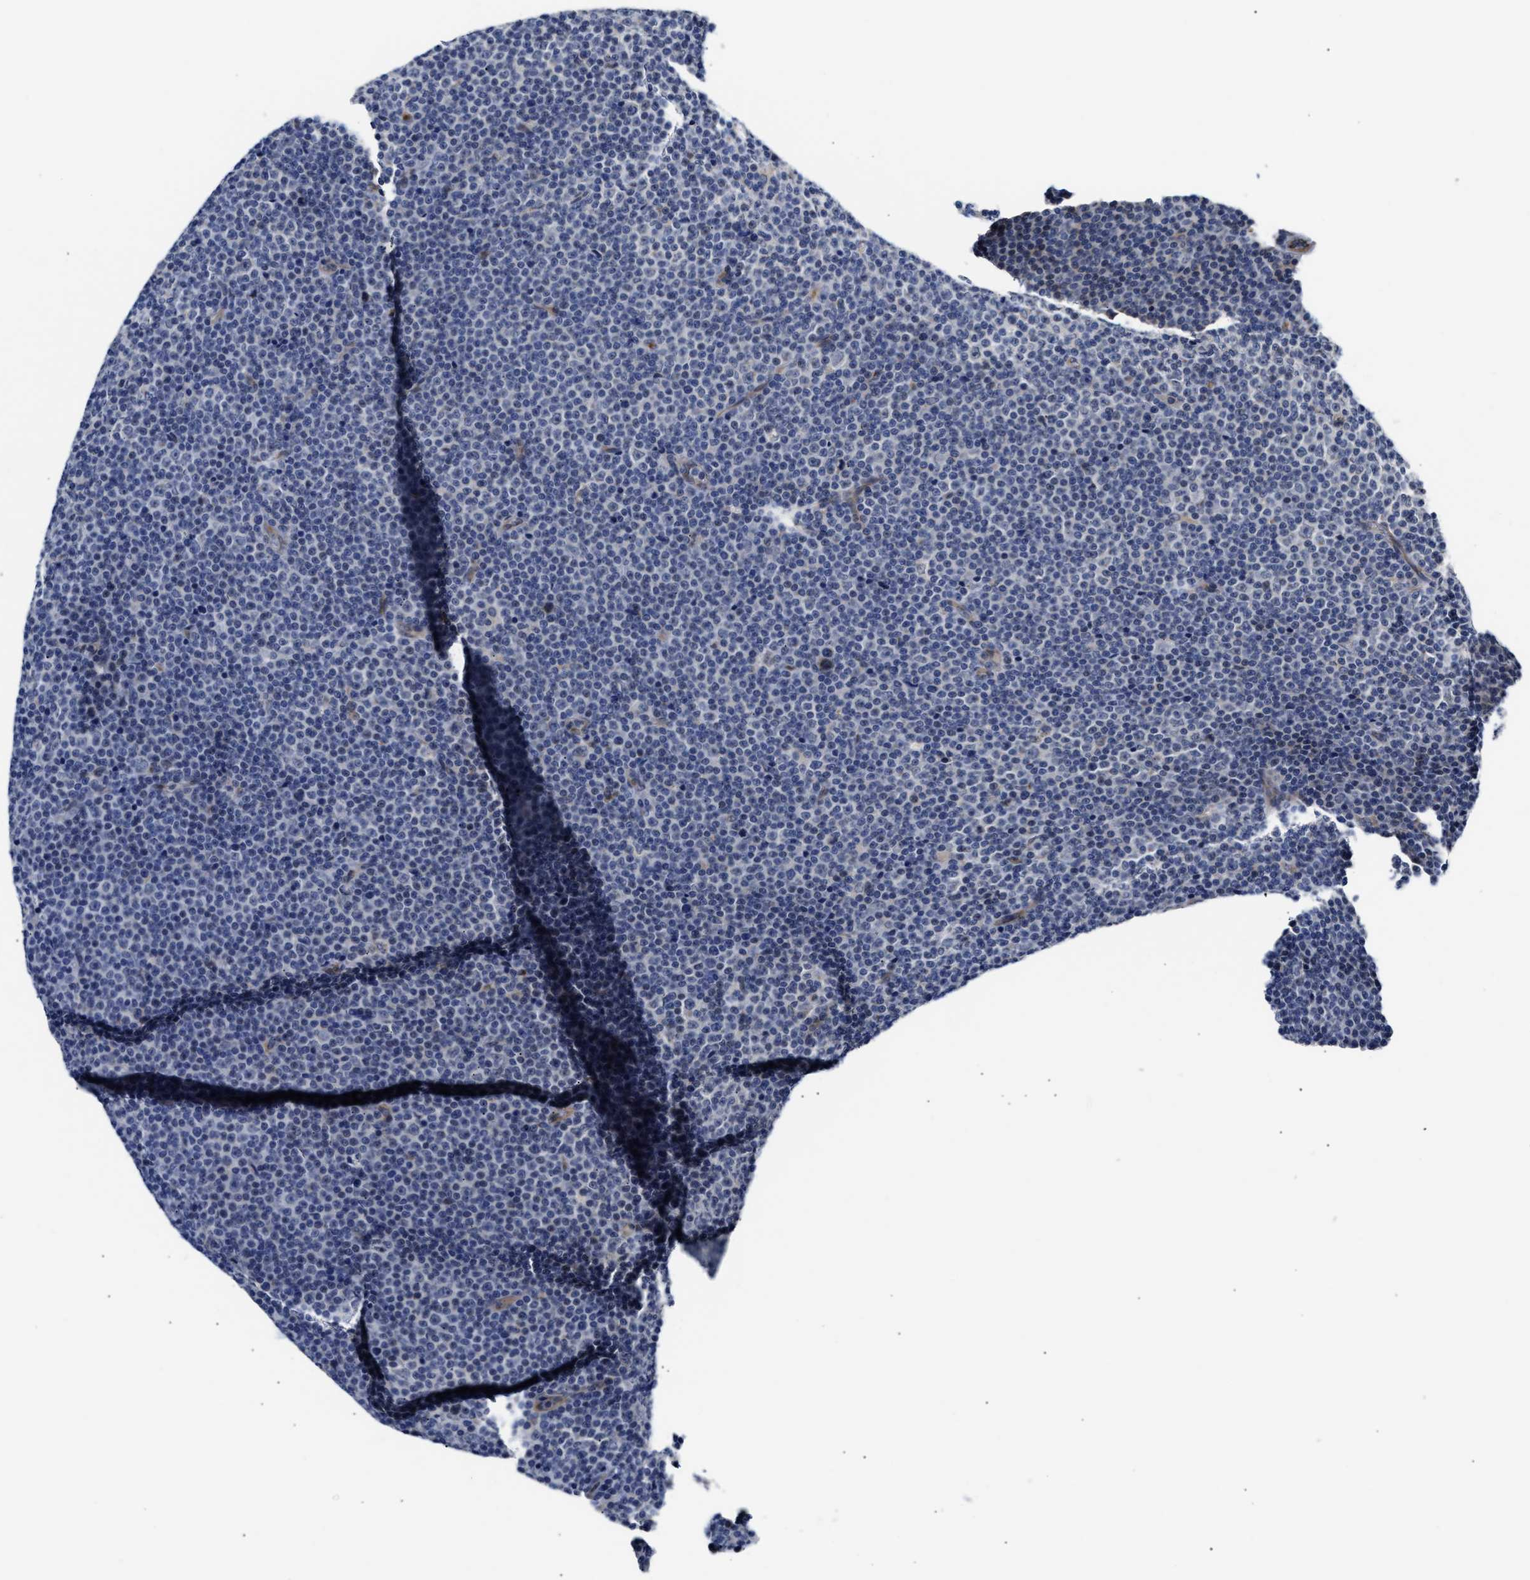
{"staining": {"intensity": "negative", "quantity": "none", "location": "none"}, "tissue": "lymphoma", "cell_type": "Tumor cells", "image_type": "cancer", "snomed": [{"axis": "morphology", "description": "Malignant lymphoma, non-Hodgkin's type, Low grade"}, {"axis": "topography", "description": "Lymph node"}], "caption": "DAB immunohistochemical staining of human lymphoma demonstrates no significant staining in tumor cells. (DAB IHC visualized using brightfield microscopy, high magnification).", "gene": "CCDC146", "patient": {"sex": "female", "age": 67}}